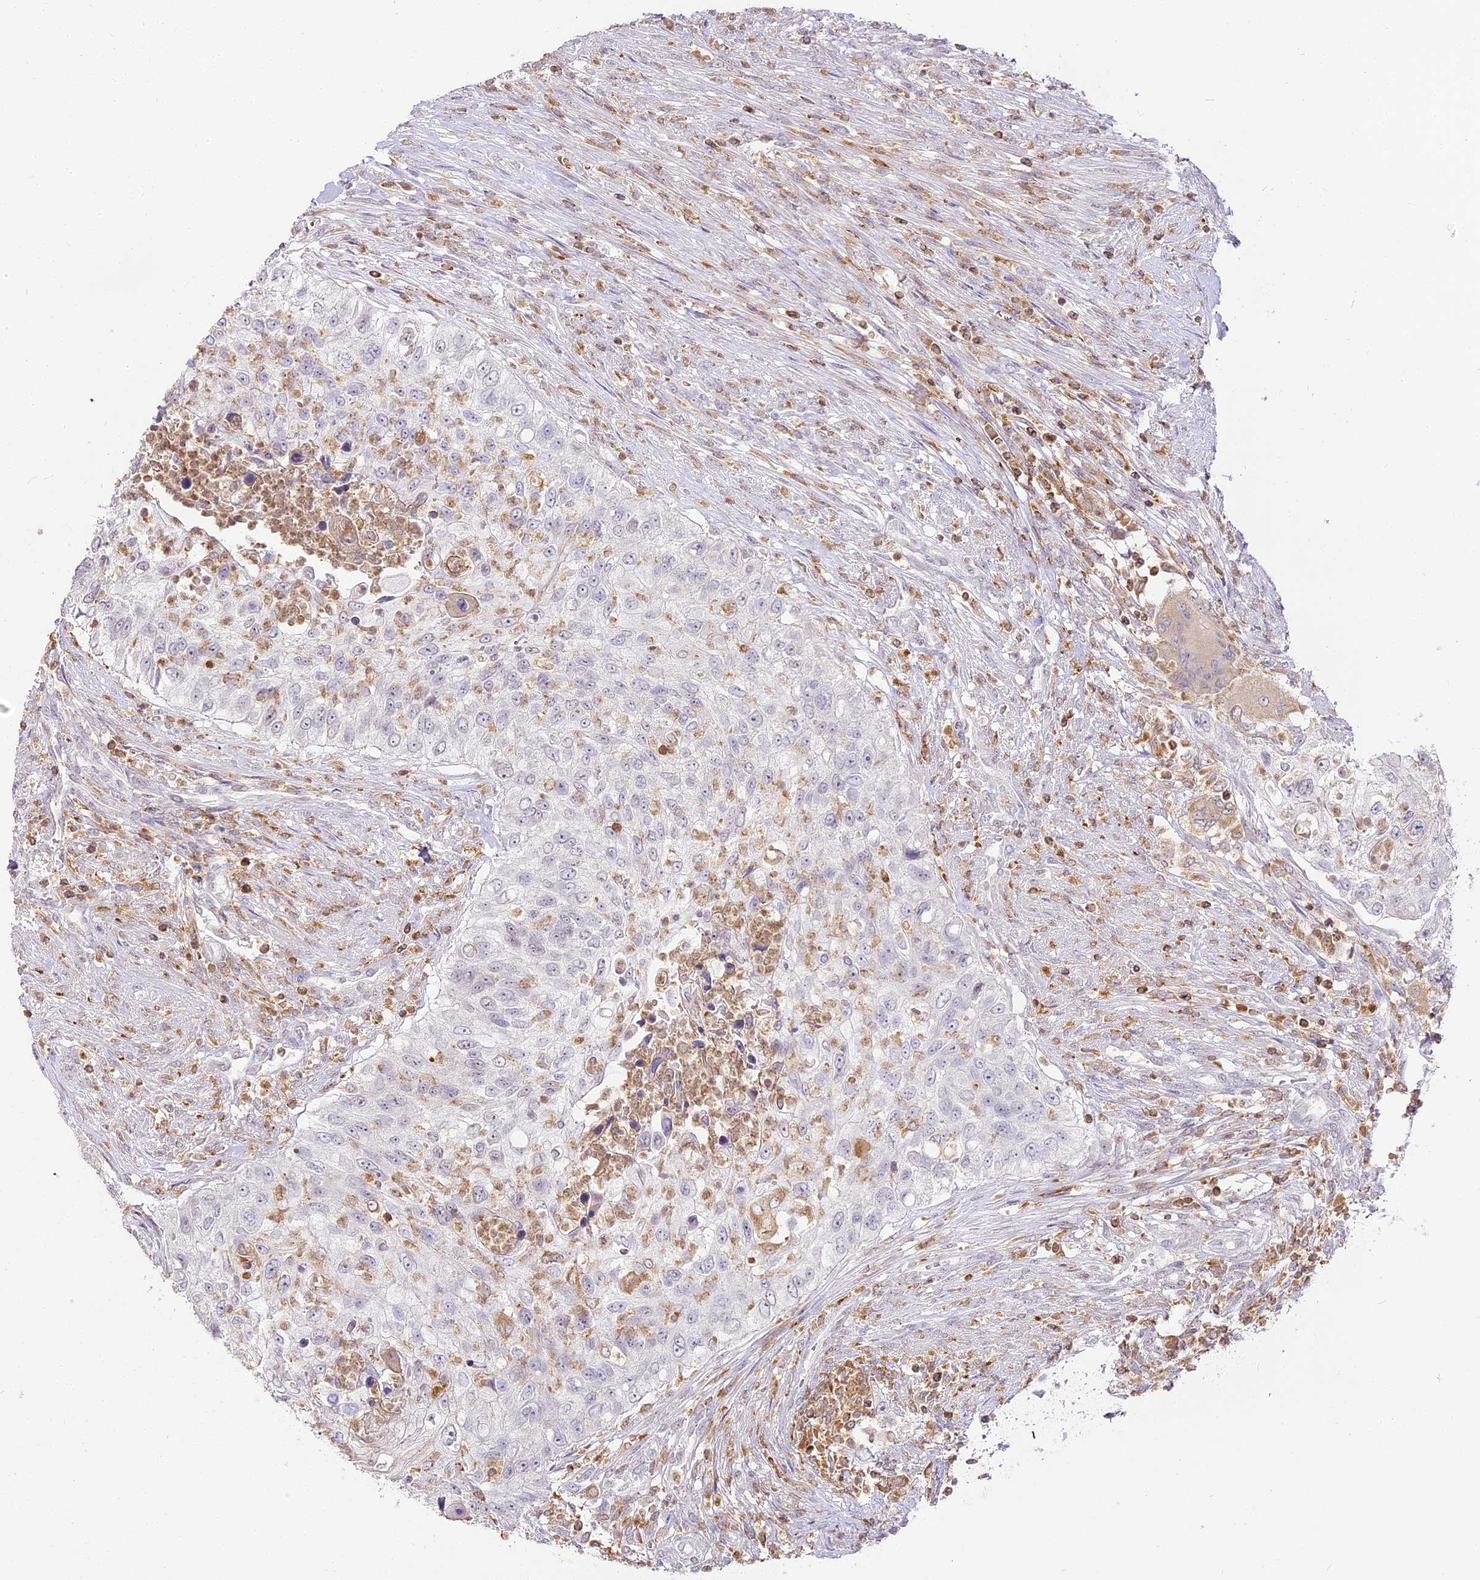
{"staining": {"intensity": "negative", "quantity": "none", "location": "none"}, "tissue": "urothelial cancer", "cell_type": "Tumor cells", "image_type": "cancer", "snomed": [{"axis": "morphology", "description": "Urothelial carcinoma, High grade"}, {"axis": "topography", "description": "Urinary bladder"}], "caption": "High magnification brightfield microscopy of urothelial carcinoma (high-grade) stained with DAB (3,3'-diaminobenzidine) (brown) and counterstained with hematoxylin (blue): tumor cells show no significant staining.", "gene": "DOCK2", "patient": {"sex": "female", "age": 60}}